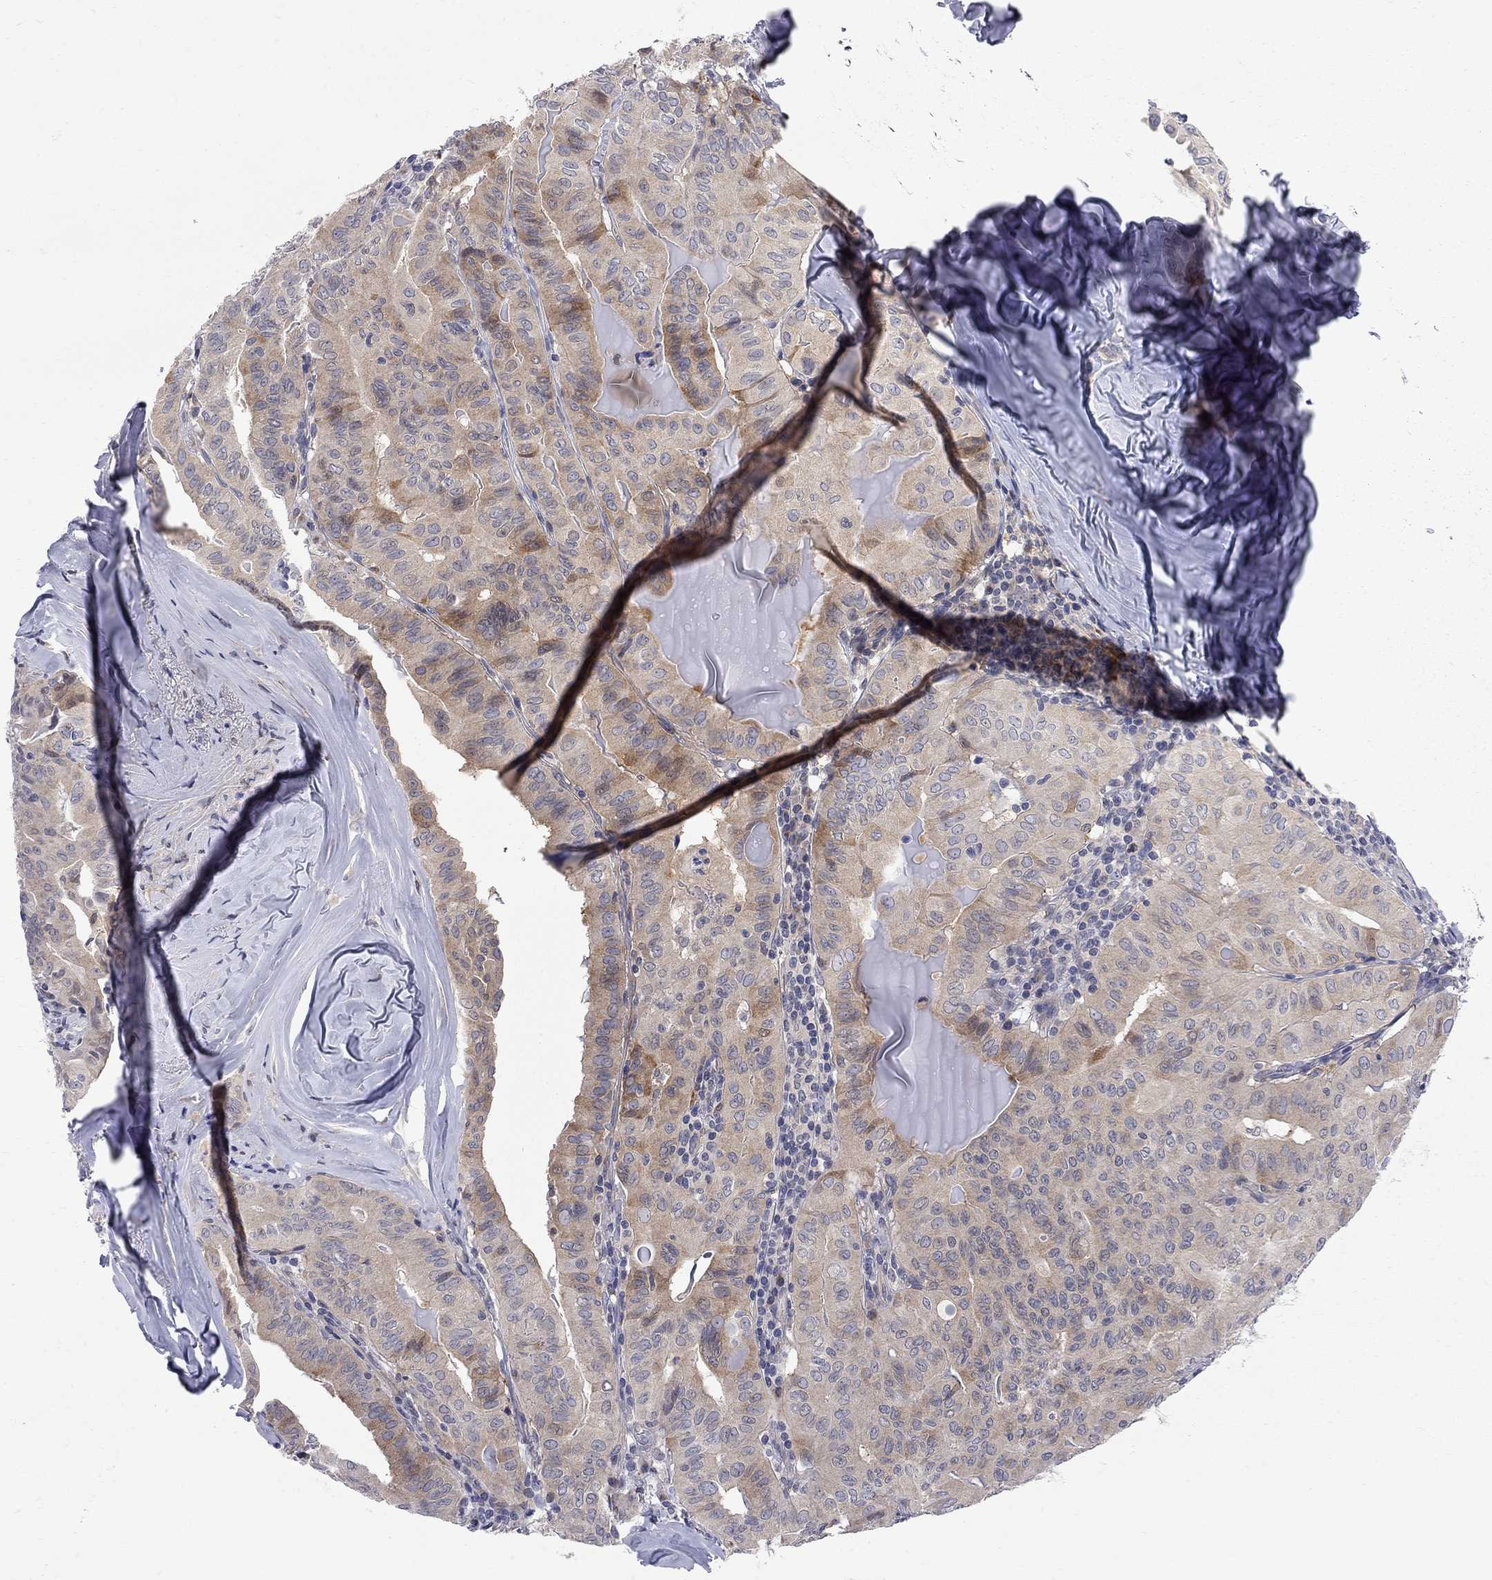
{"staining": {"intensity": "moderate", "quantity": "25%-75%", "location": "cytoplasmic/membranous"}, "tissue": "thyroid cancer", "cell_type": "Tumor cells", "image_type": "cancer", "snomed": [{"axis": "morphology", "description": "Papillary adenocarcinoma, NOS"}, {"axis": "topography", "description": "Thyroid gland"}], "caption": "Protein staining demonstrates moderate cytoplasmic/membranous staining in approximately 25%-75% of tumor cells in thyroid cancer.", "gene": "GALNT8", "patient": {"sex": "female", "age": 68}}